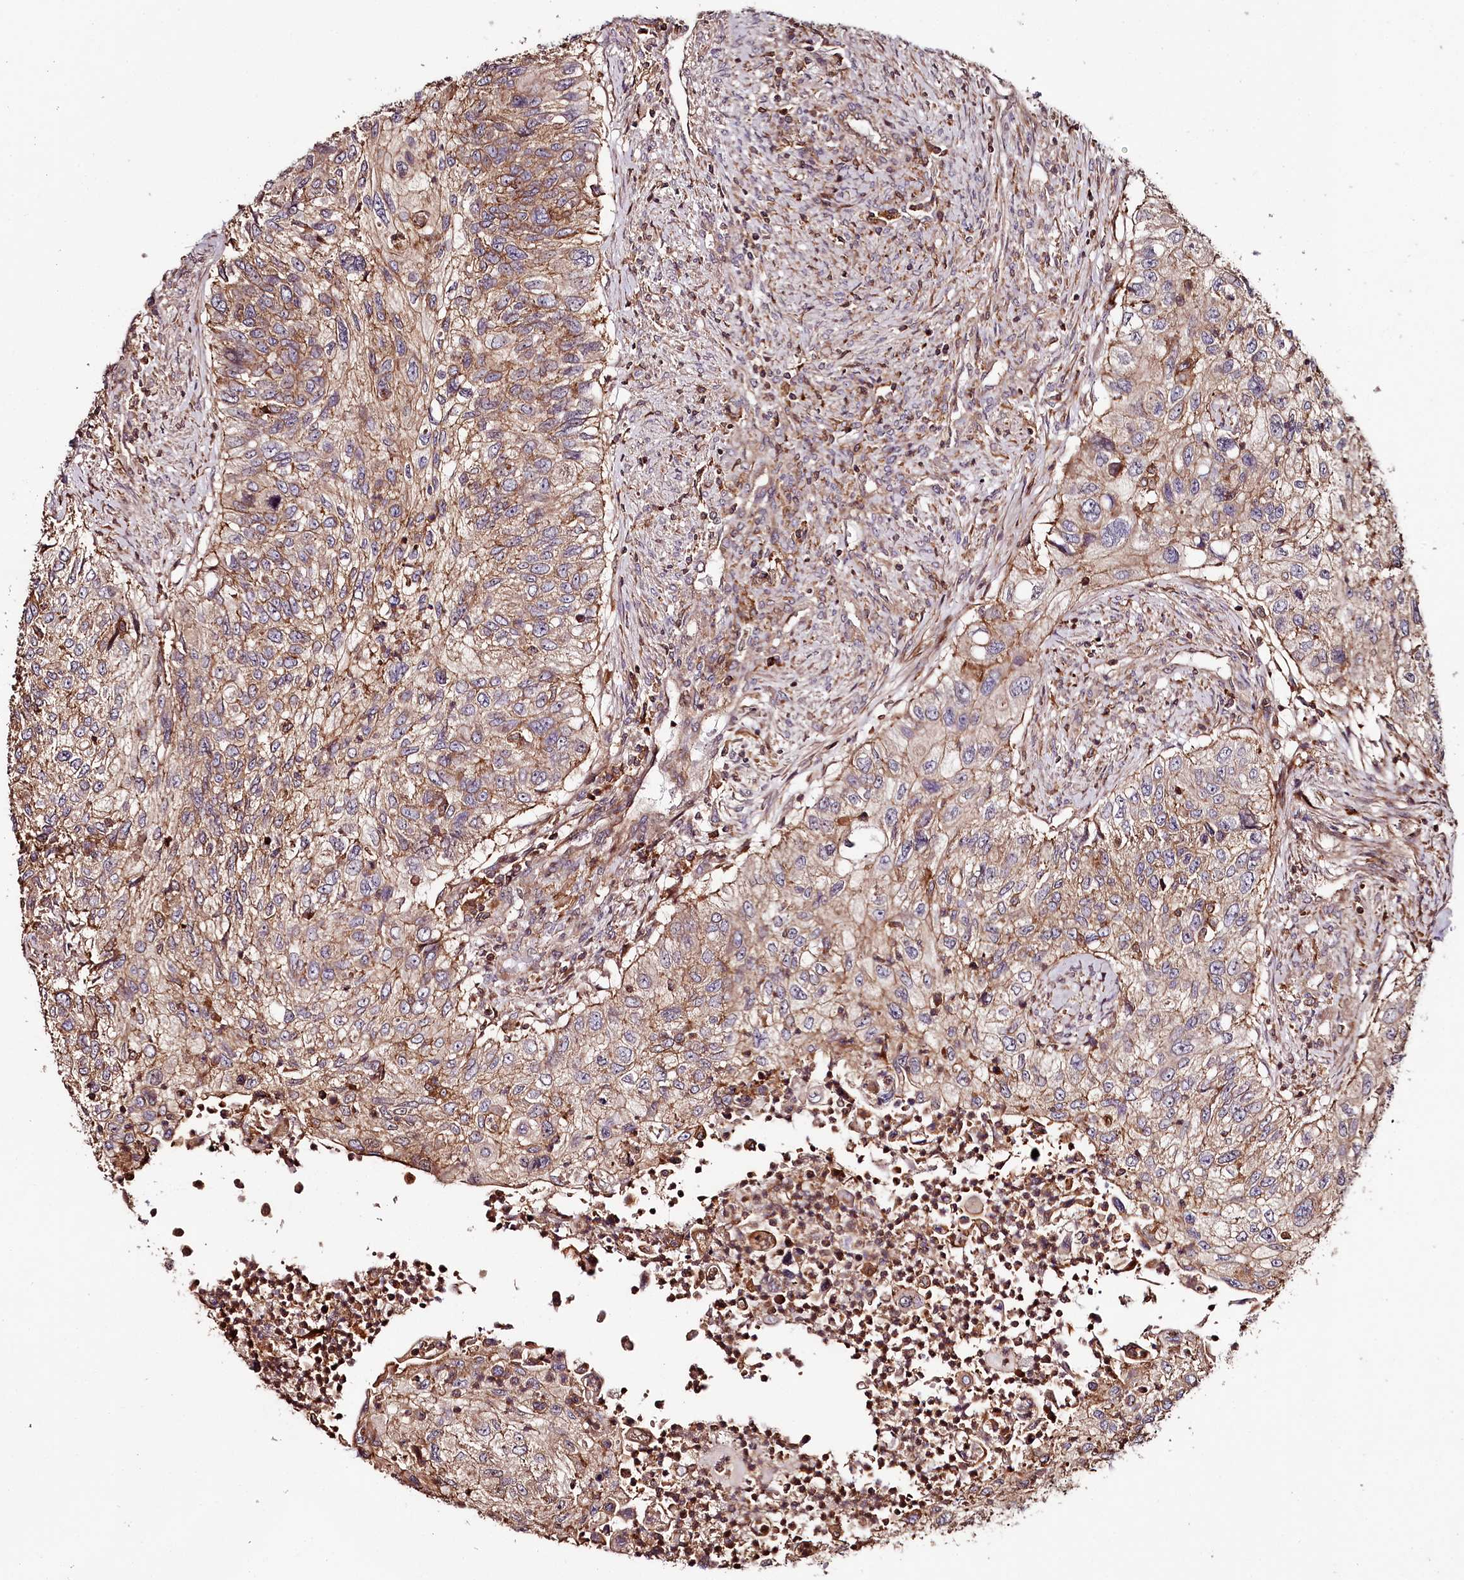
{"staining": {"intensity": "moderate", "quantity": ">75%", "location": "cytoplasmic/membranous"}, "tissue": "urothelial cancer", "cell_type": "Tumor cells", "image_type": "cancer", "snomed": [{"axis": "morphology", "description": "Urothelial carcinoma, High grade"}, {"axis": "topography", "description": "Urinary bladder"}], "caption": "Protein expression analysis of human high-grade urothelial carcinoma reveals moderate cytoplasmic/membranous staining in approximately >75% of tumor cells. (DAB (3,3'-diaminobenzidine) = brown stain, brightfield microscopy at high magnification).", "gene": "KIF14", "patient": {"sex": "female", "age": 60}}